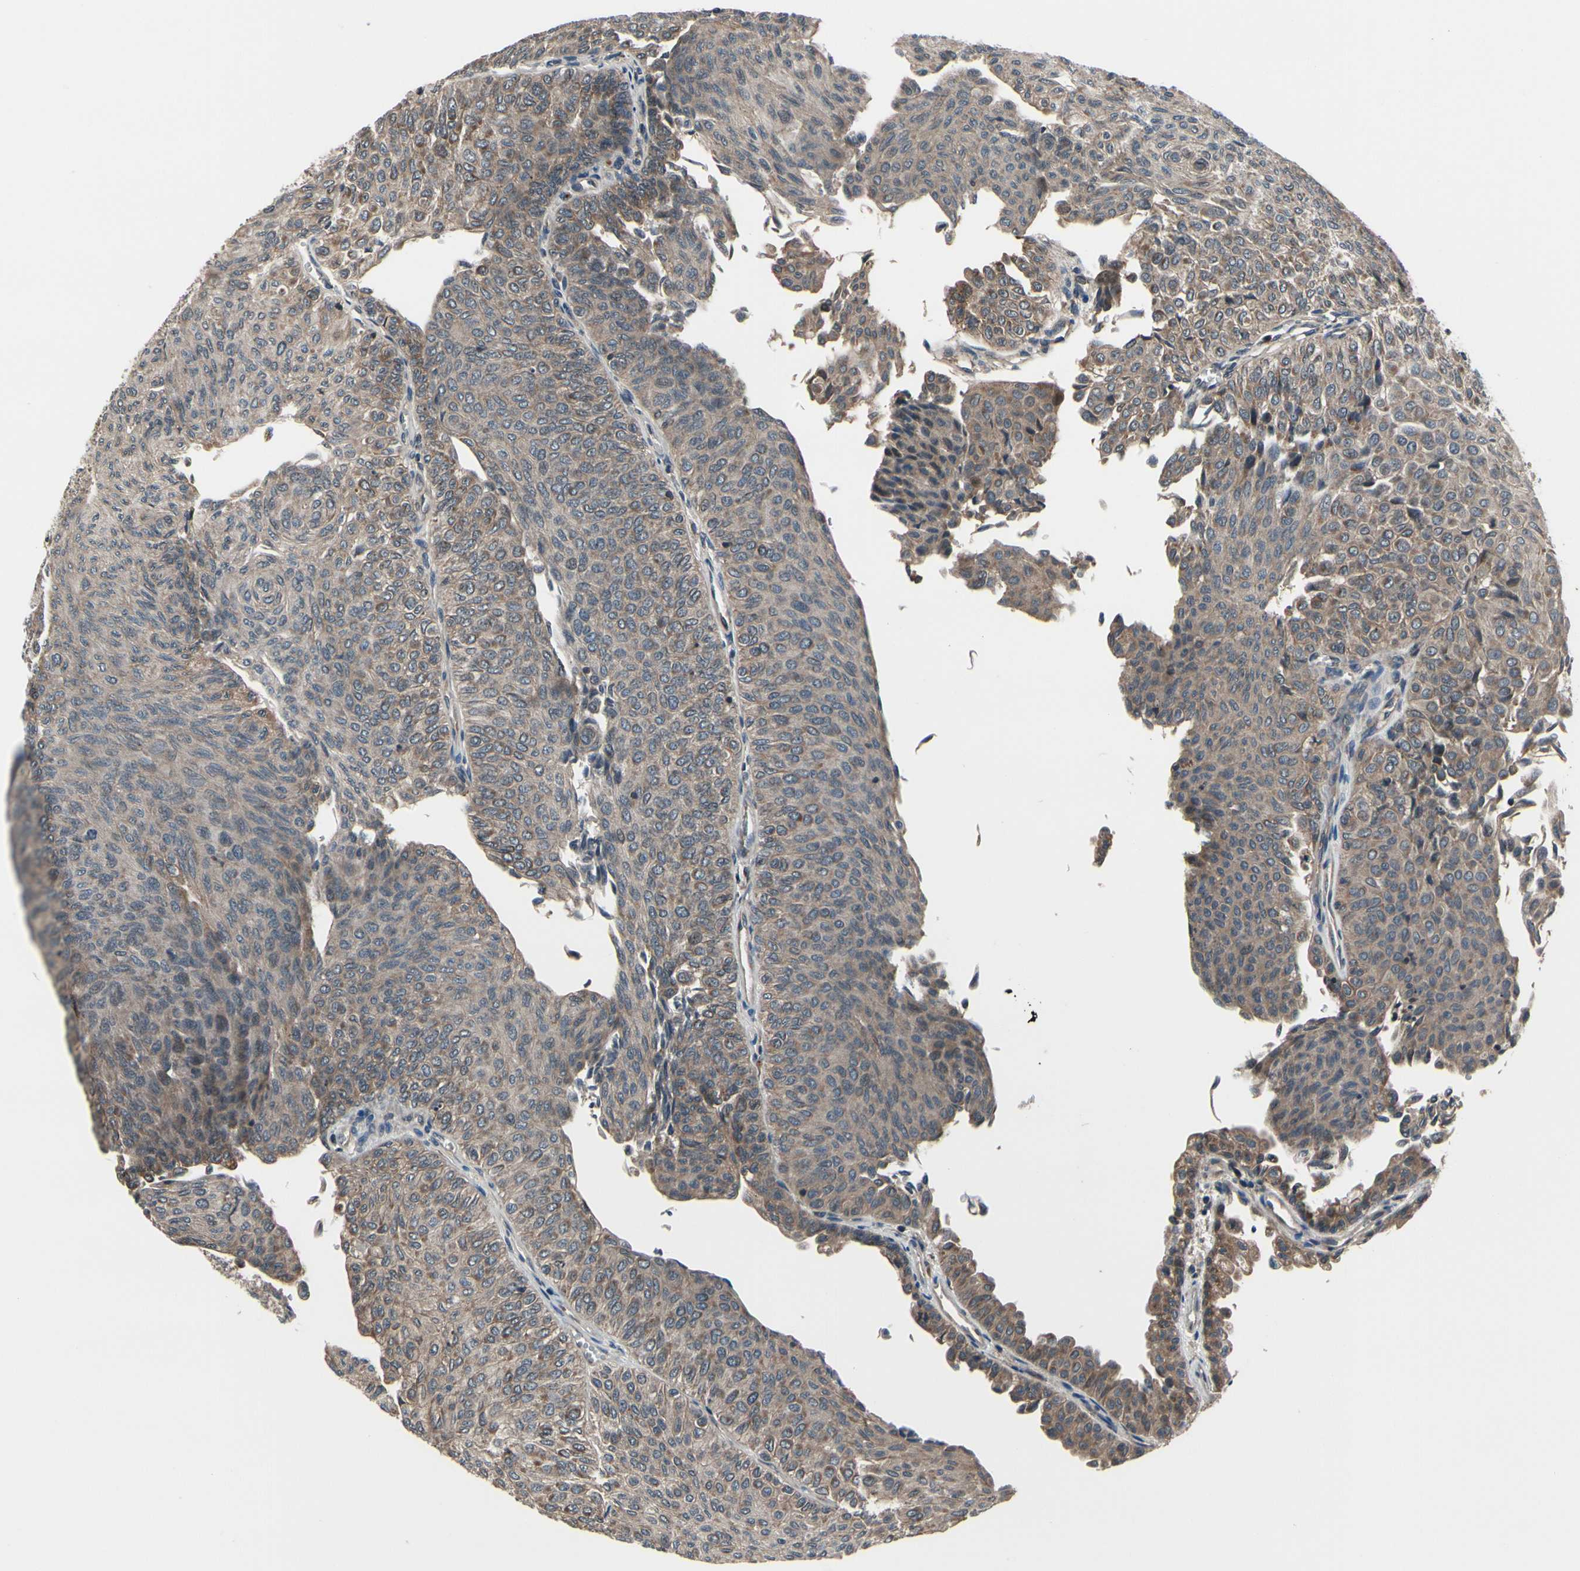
{"staining": {"intensity": "weak", "quantity": ">75%", "location": "cytoplasmic/membranous"}, "tissue": "urothelial cancer", "cell_type": "Tumor cells", "image_type": "cancer", "snomed": [{"axis": "morphology", "description": "Urothelial carcinoma, Low grade"}, {"axis": "topography", "description": "Urinary bladder"}], "caption": "The image displays immunohistochemical staining of urothelial cancer. There is weak cytoplasmic/membranous positivity is present in about >75% of tumor cells.", "gene": "MBTPS2", "patient": {"sex": "male", "age": 78}}